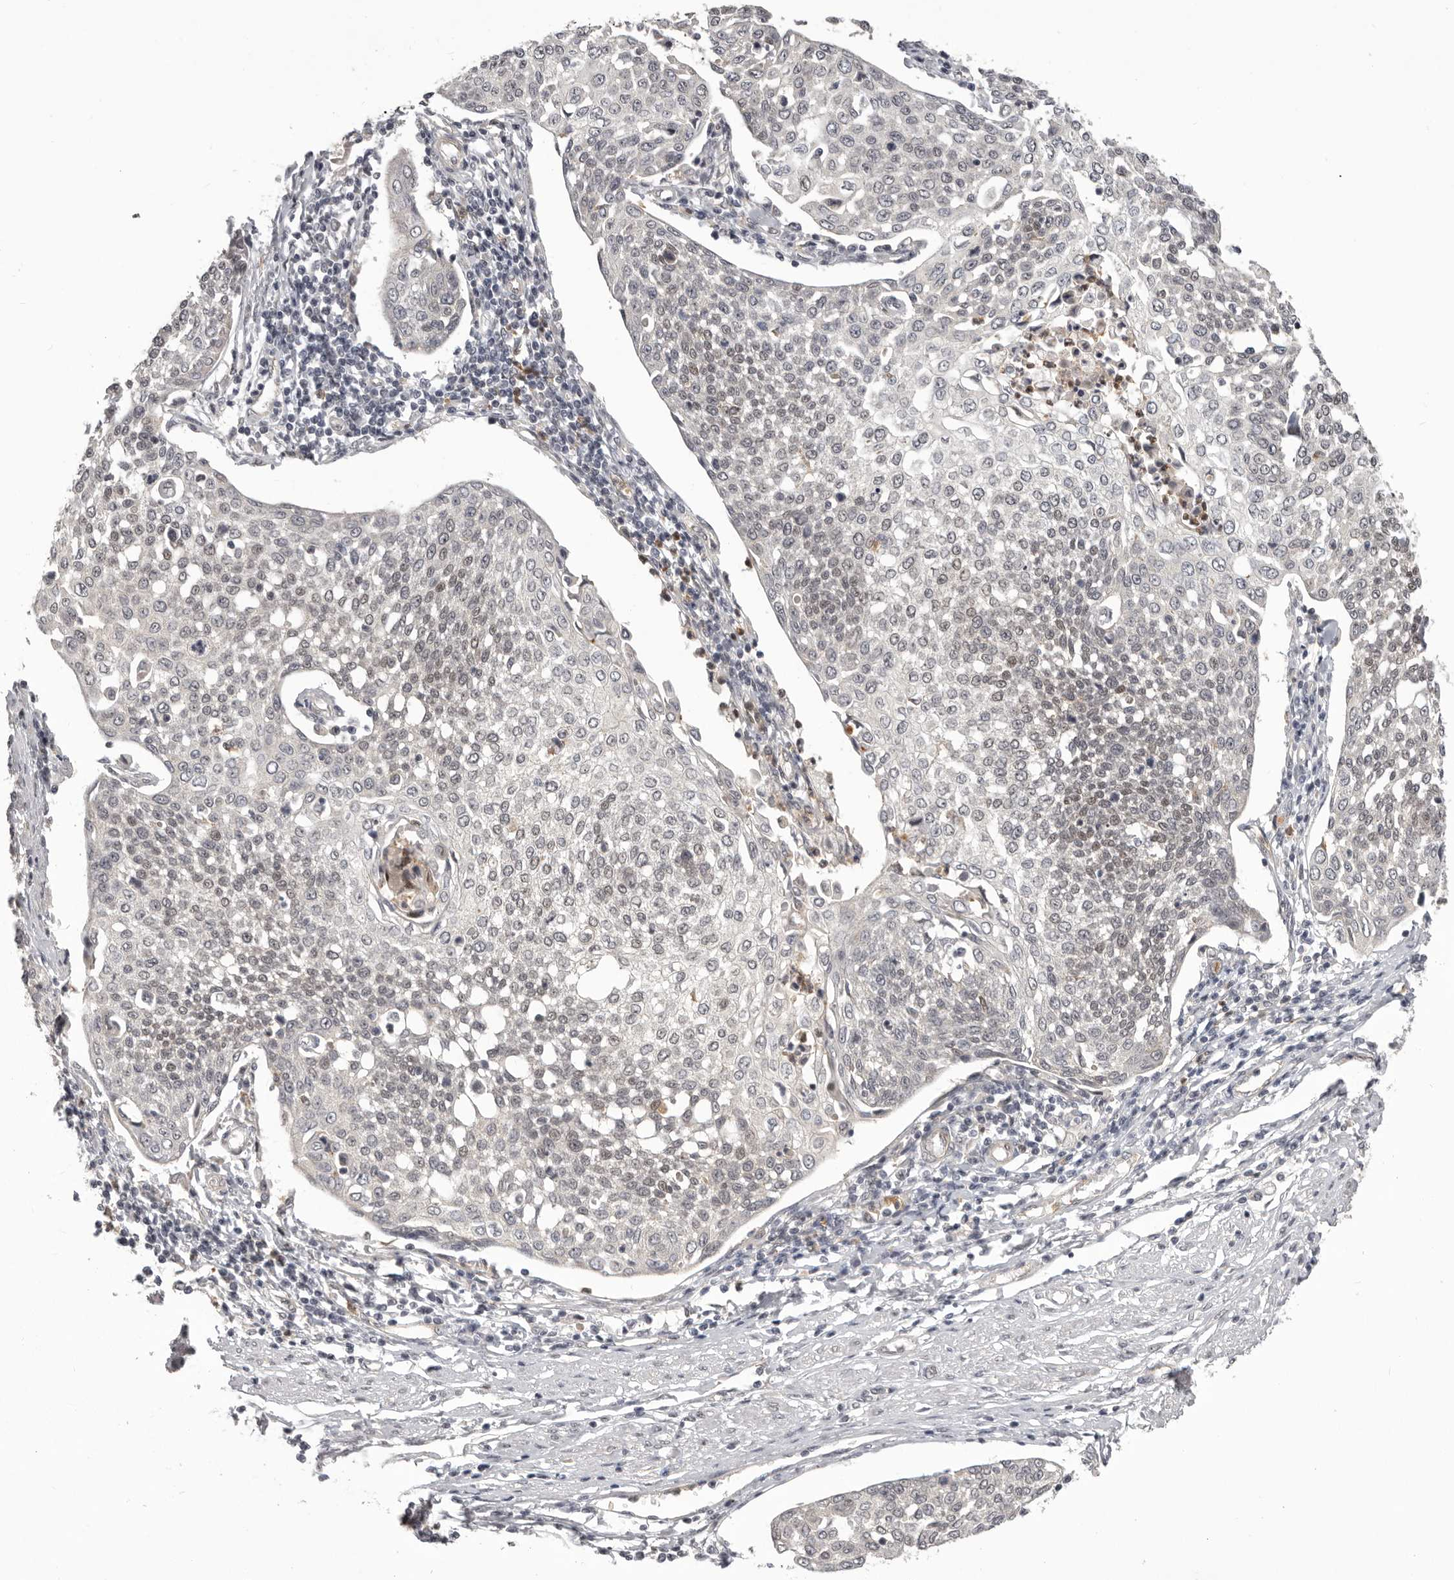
{"staining": {"intensity": "negative", "quantity": "none", "location": "none"}, "tissue": "cervical cancer", "cell_type": "Tumor cells", "image_type": "cancer", "snomed": [{"axis": "morphology", "description": "Squamous cell carcinoma, NOS"}, {"axis": "topography", "description": "Cervix"}], "caption": "DAB immunohistochemical staining of human cervical cancer (squamous cell carcinoma) displays no significant staining in tumor cells.", "gene": "RNF2", "patient": {"sex": "female", "age": 34}}